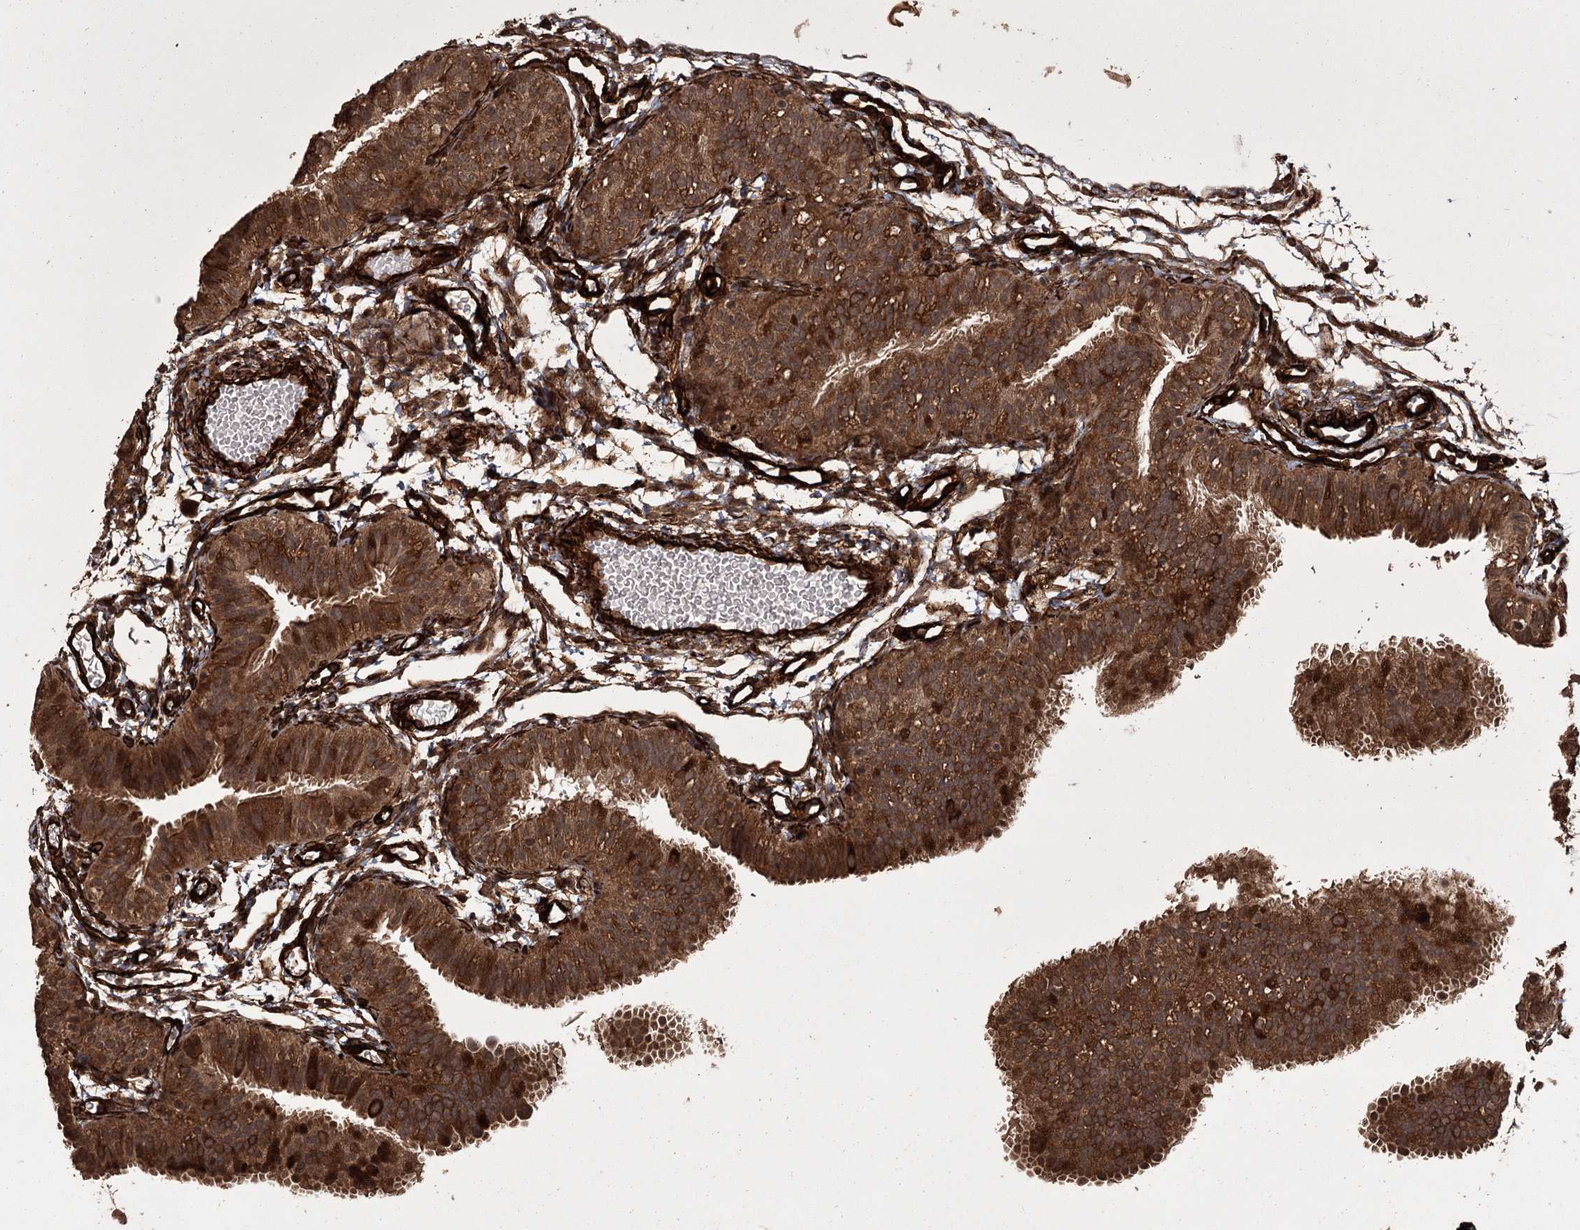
{"staining": {"intensity": "strong", "quantity": ">75%", "location": "cytoplasmic/membranous"}, "tissue": "fallopian tube", "cell_type": "Glandular cells", "image_type": "normal", "snomed": [{"axis": "morphology", "description": "Normal tissue, NOS"}, {"axis": "topography", "description": "Fallopian tube"}], "caption": "Immunohistochemistry (IHC) of normal human fallopian tube displays high levels of strong cytoplasmic/membranous positivity in about >75% of glandular cells. (DAB (3,3'-diaminobenzidine) IHC with brightfield microscopy, high magnification).", "gene": "RPAP3", "patient": {"sex": "female", "age": 35}}